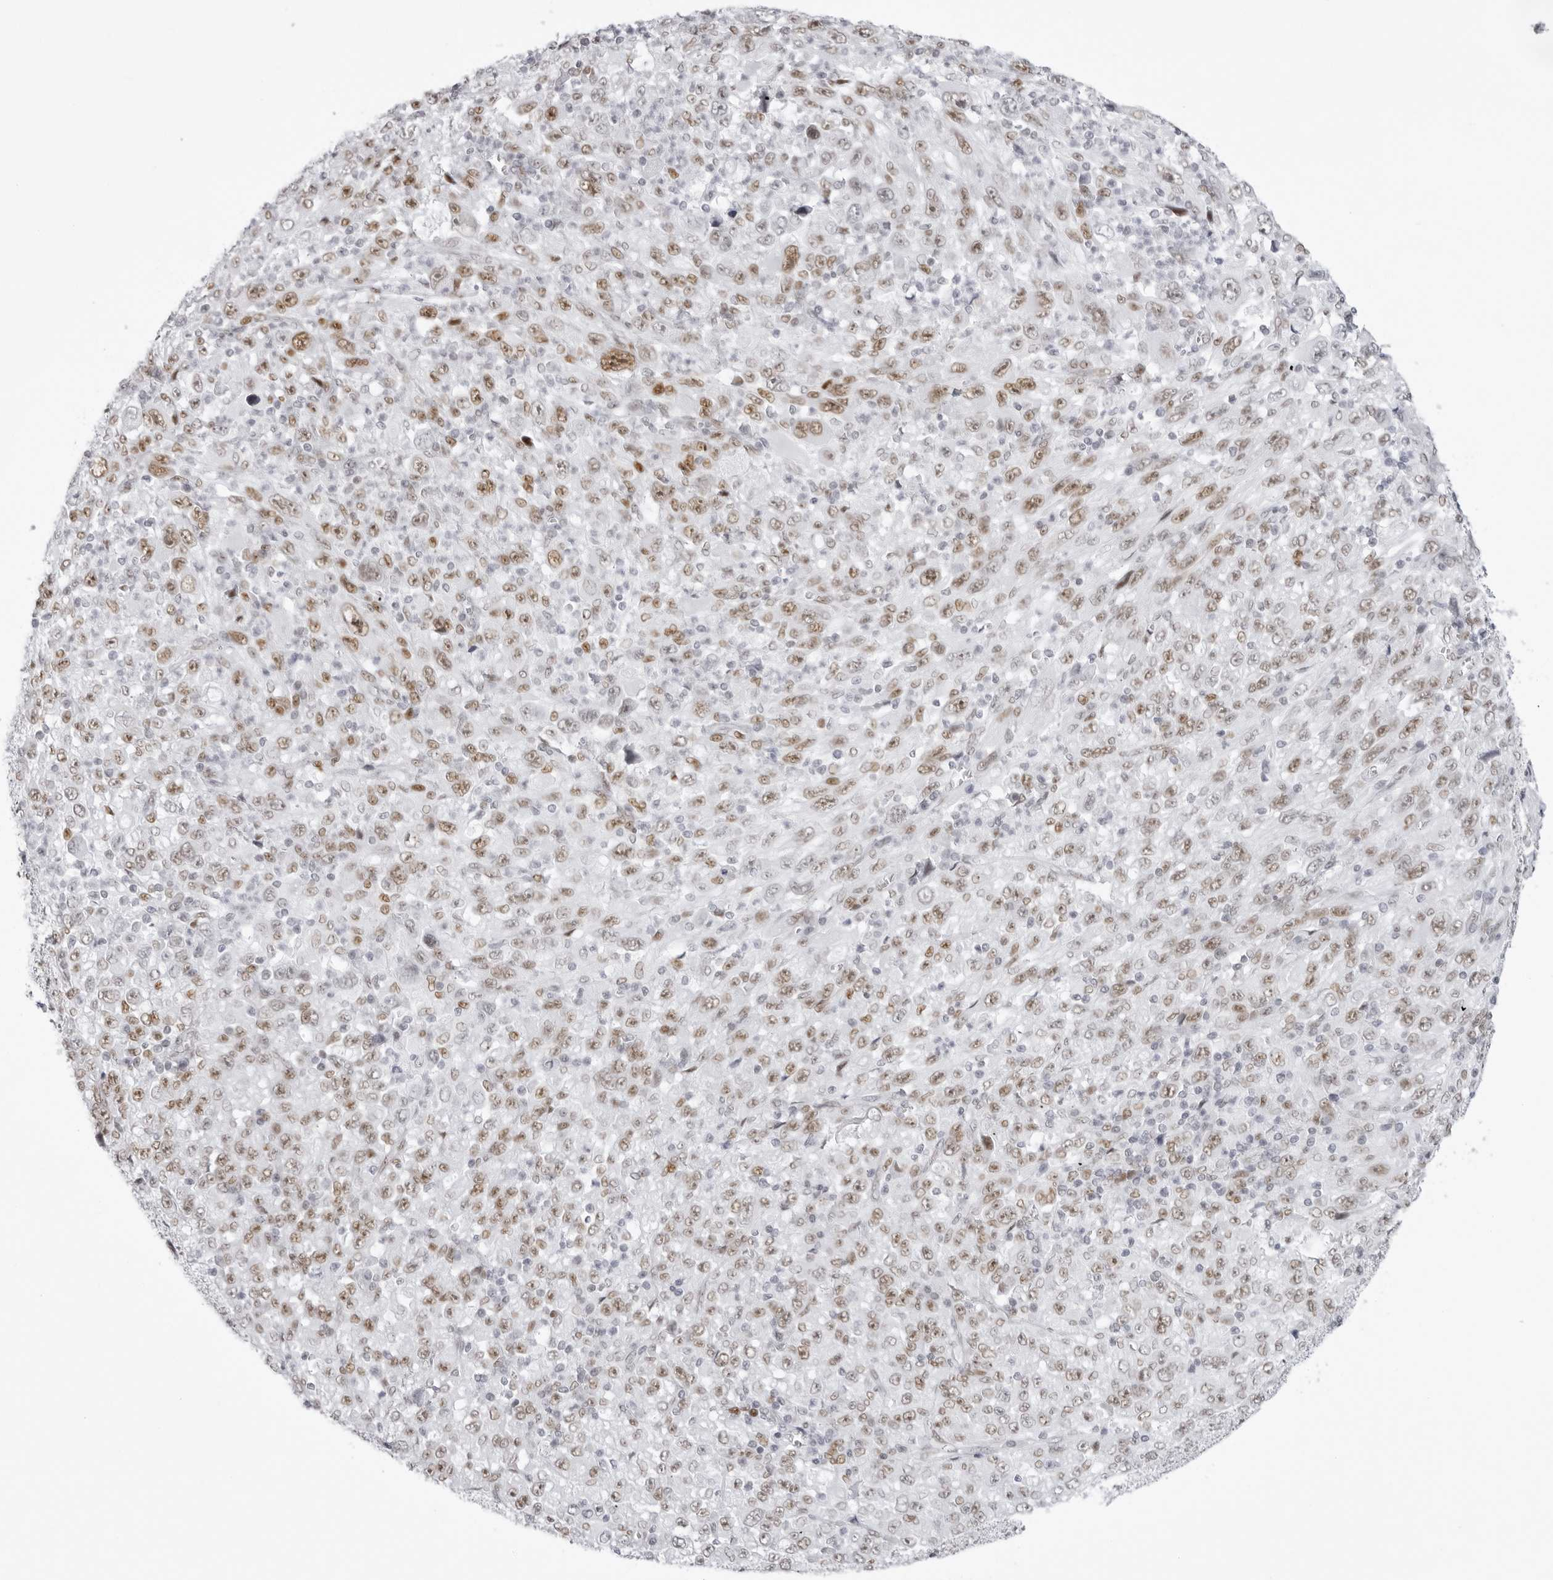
{"staining": {"intensity": "moderate", "quantity": ">75%", "location": "nuclear"}, "tissue": "melanoma", "cell_type": "Tumor cells", "image_type": "cancer", "snomed": [{"axis": "morphology", "description": "Malignant melanoma, Metastatic site"}, {"axis": "topography", "description": "Skin"}], "caption": "Tumor cells demonstrate medium levels of moderate nuclear positivity in approximately >75% of cells in malignant melanoma (metastatic site).", "gene": "IRF2BP2", "patient": {"sex": "female", "age": 56}}